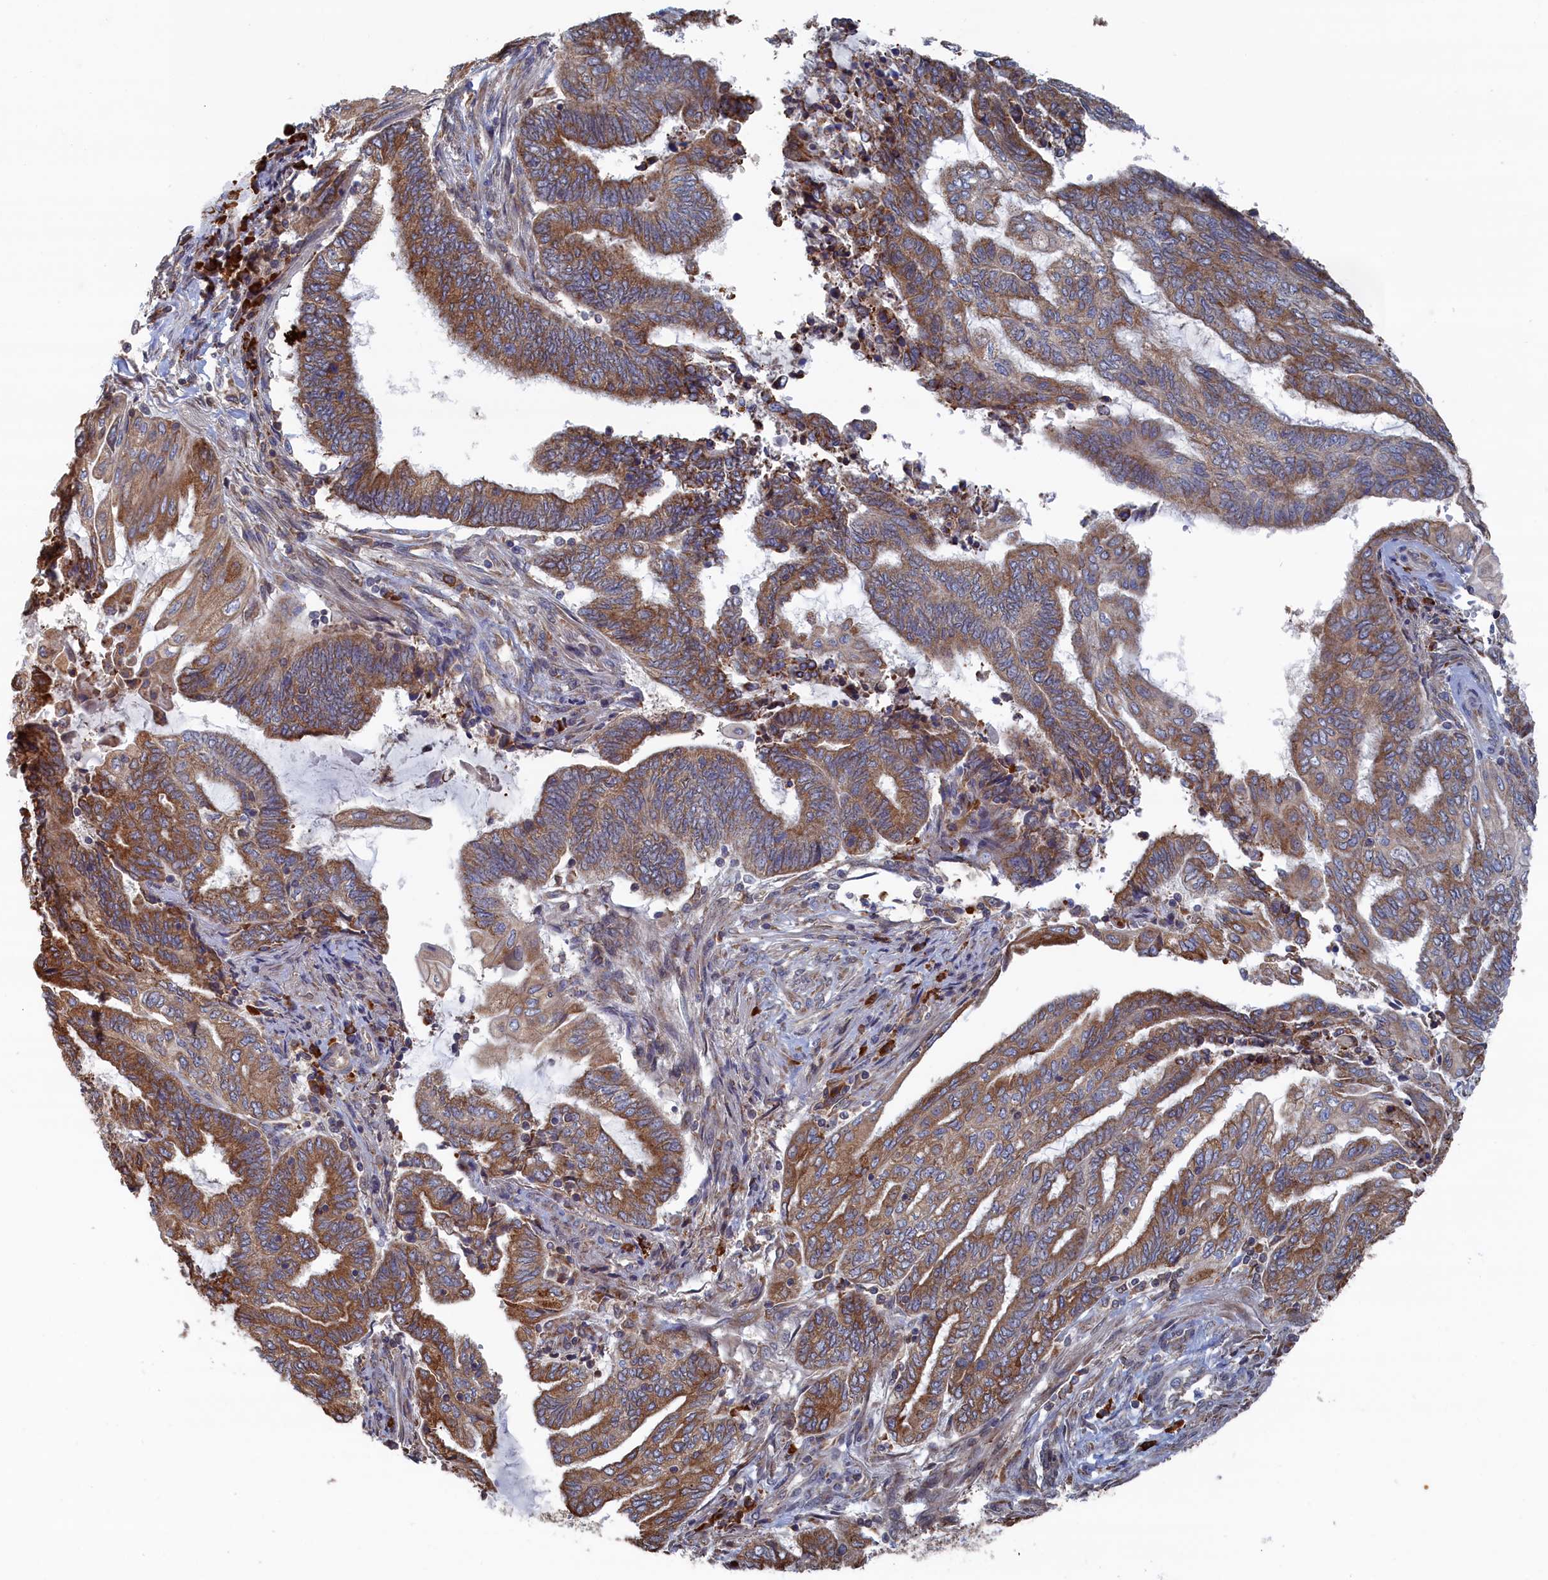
{"staining": {"intensity": "moderate", "quantity": ">75%", "location": "cytoplasmic/membranous"}, "tissue": "endometrial cancer", "cell_type": "Tumor cells", "image_type": "cancer", "snomed": [{"axis": "morphology", "description": "Adenocarcinoma, NOS"}, {"axis": "topography", "description": "Uterus"}, {"axis": "topography", "description": "Endometrium"}], "caption": "Protein staining of endometrial cancer (adenocarcinoma) tissue shows moderate cytoplasmic/membranous positivity in about >75% of tumor cells. (DAB (3,3'-diaminobenzidine) = brown stain, brightfield microscopy at high magnification).", "gene": "BPIFB6", "patient": {"sex": "female", "age": 70}}